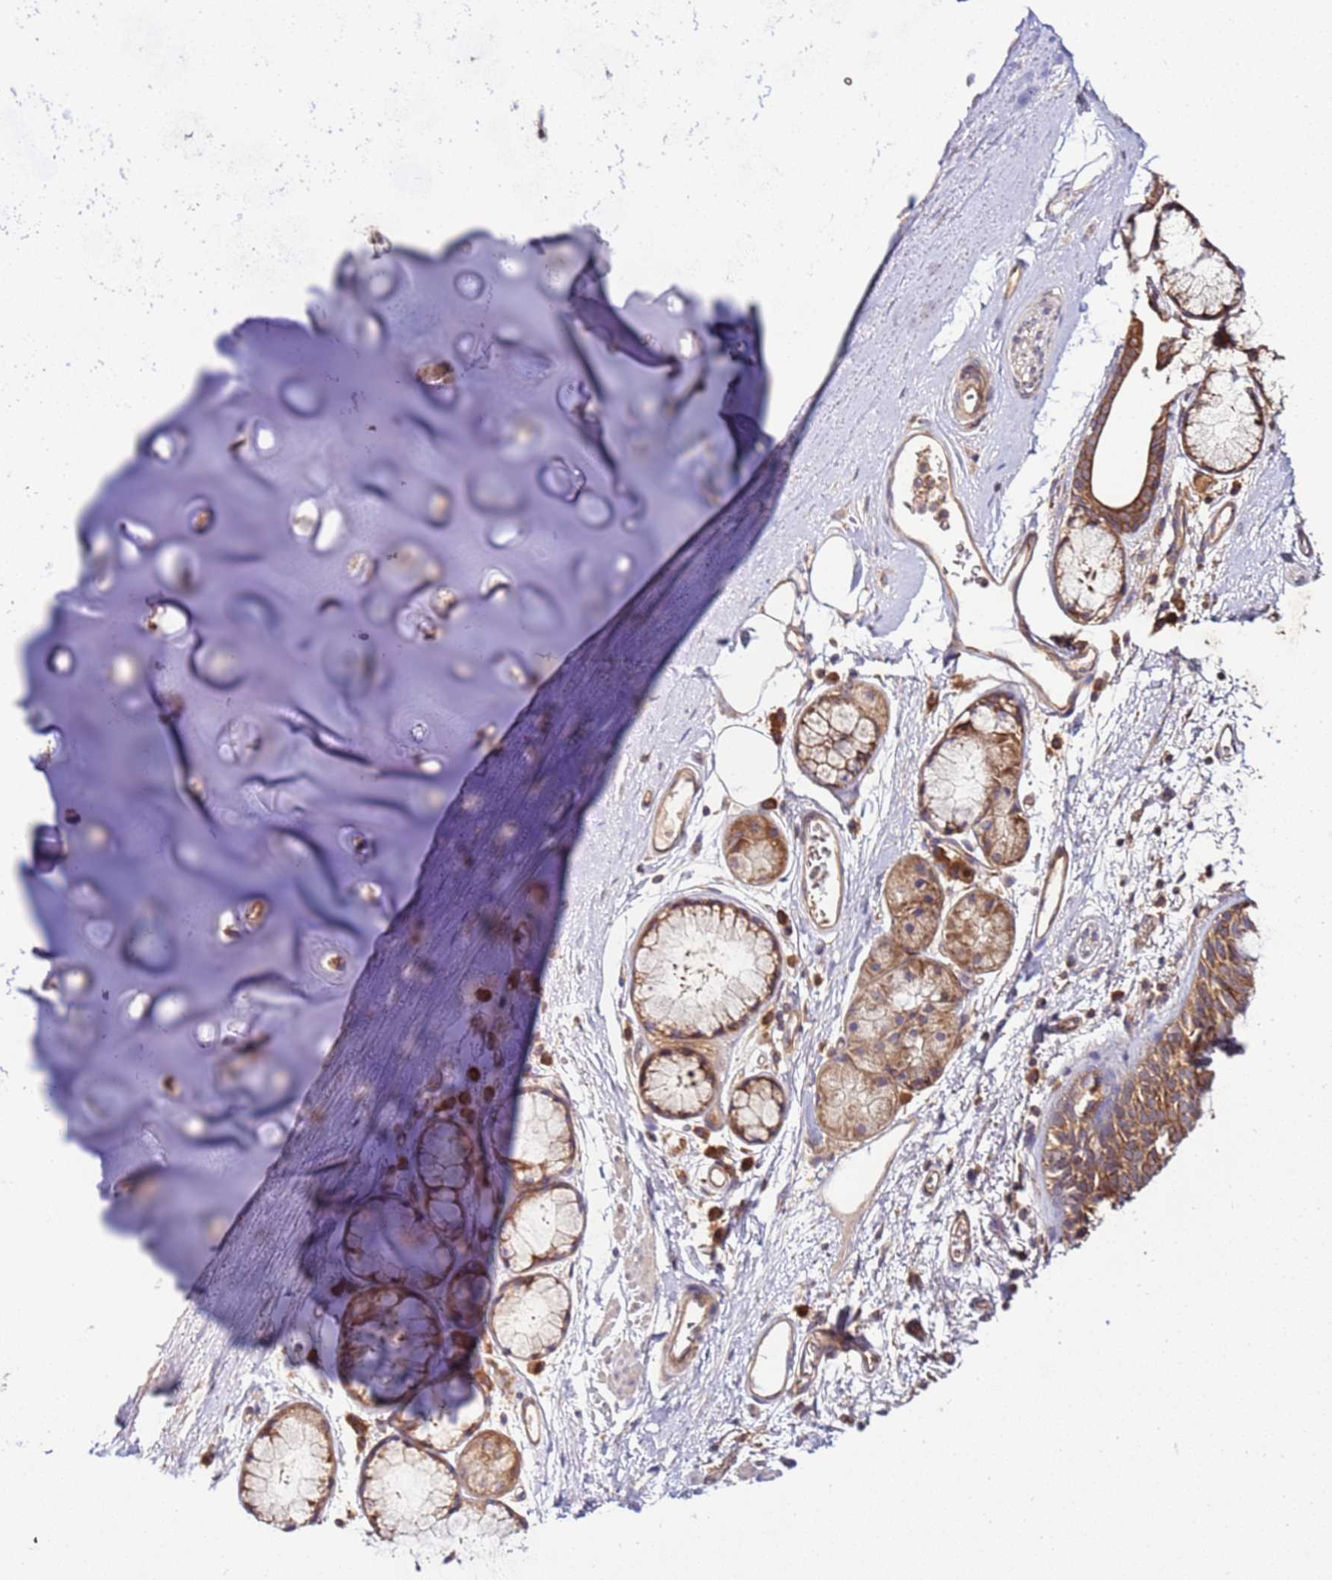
{"staining": {"intensity": "weak", "quantity": ">75%", "location": "cytoplasmic/membranous"}, "tissue": "adipose tissue", "cell_type": "Adipocytes", "image_type": "normal", "snomed": [{"axis": "morphology", "description": "Normal tissue, NOS"}, {"axis": "topography", "description": "Cartilage tissue"}], "caption": "An immunohistochemistry (IHC) histopathology image of unremarkable tissue is shown. Protein staining in brown highlights weak cytoplasmic/membranous positivity in adipose tissue within adipocytes. The protein of interest is shown in brown color, while the nuclei are stained blue.", "gene": "SLC44A5", "patient": {"sex": "male", "age": 73}}